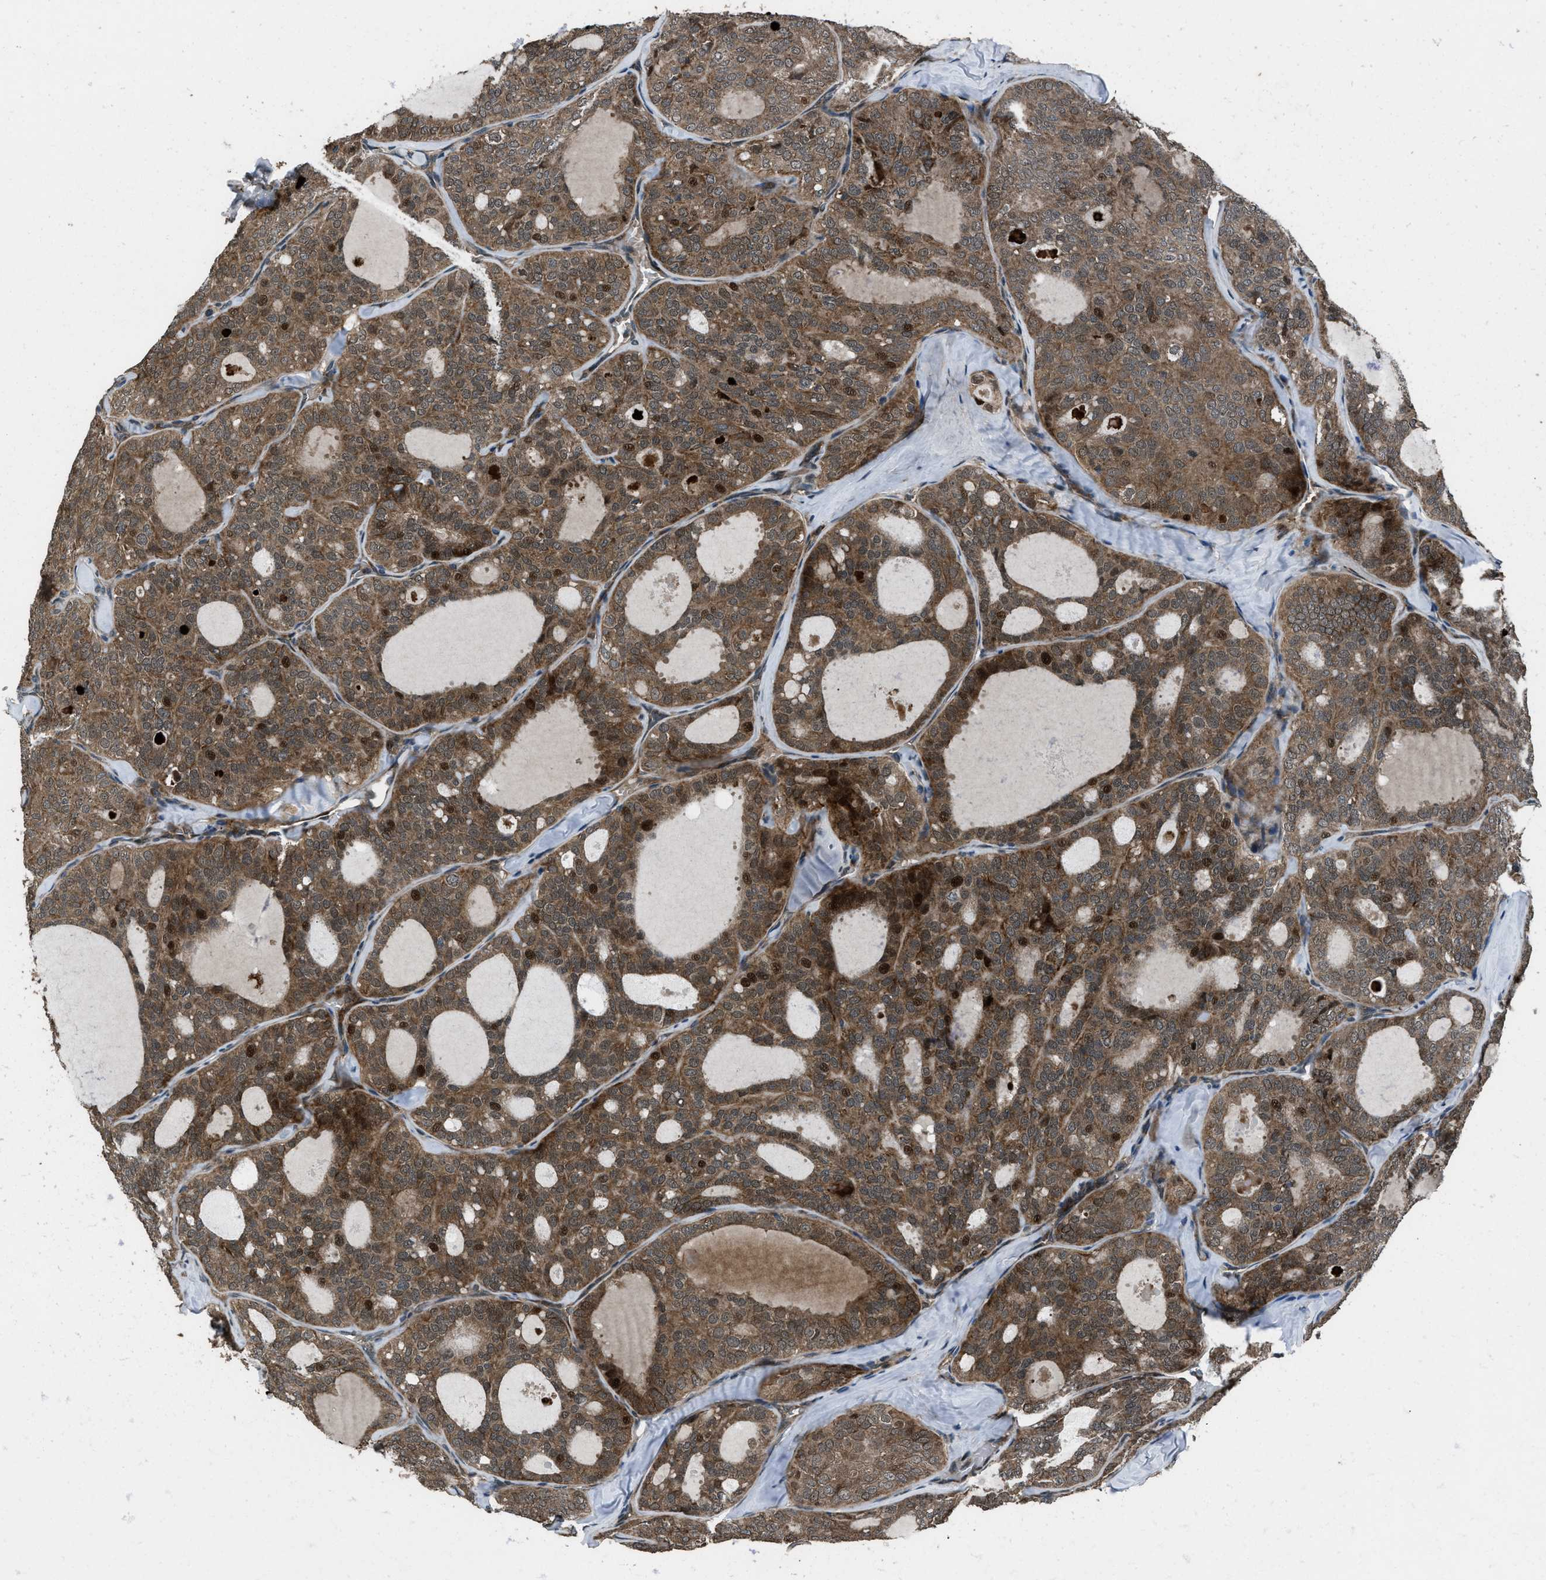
{"staining": {"intensity": "moderate", "quantity": ">75%", "location": "cytoplasmic/membranous,nuclear"}, "tissue": "thyroid cancer", "cell_type": "Tumor cells", "image_type": "cancer", "snomed": [{"axis": "morphology", "description": "Follicular adenoma carcinoma, NOS"}, {"axis": "topography", "description": "Thyroid gland"}], "caption": "Protein expression analysis of human thyroid cancer (follicular adenoma carcinoma) reveals moderate cytoplasmic/membranous and nuclear staining in approximately >75% of tumor cells. Using DAB (brown) and hematoxylin (blue) stains, captured at high magnification using brightfield microscopy.", "gene": "IRAK4", "patient": {"sex": "male", "age": 75}}